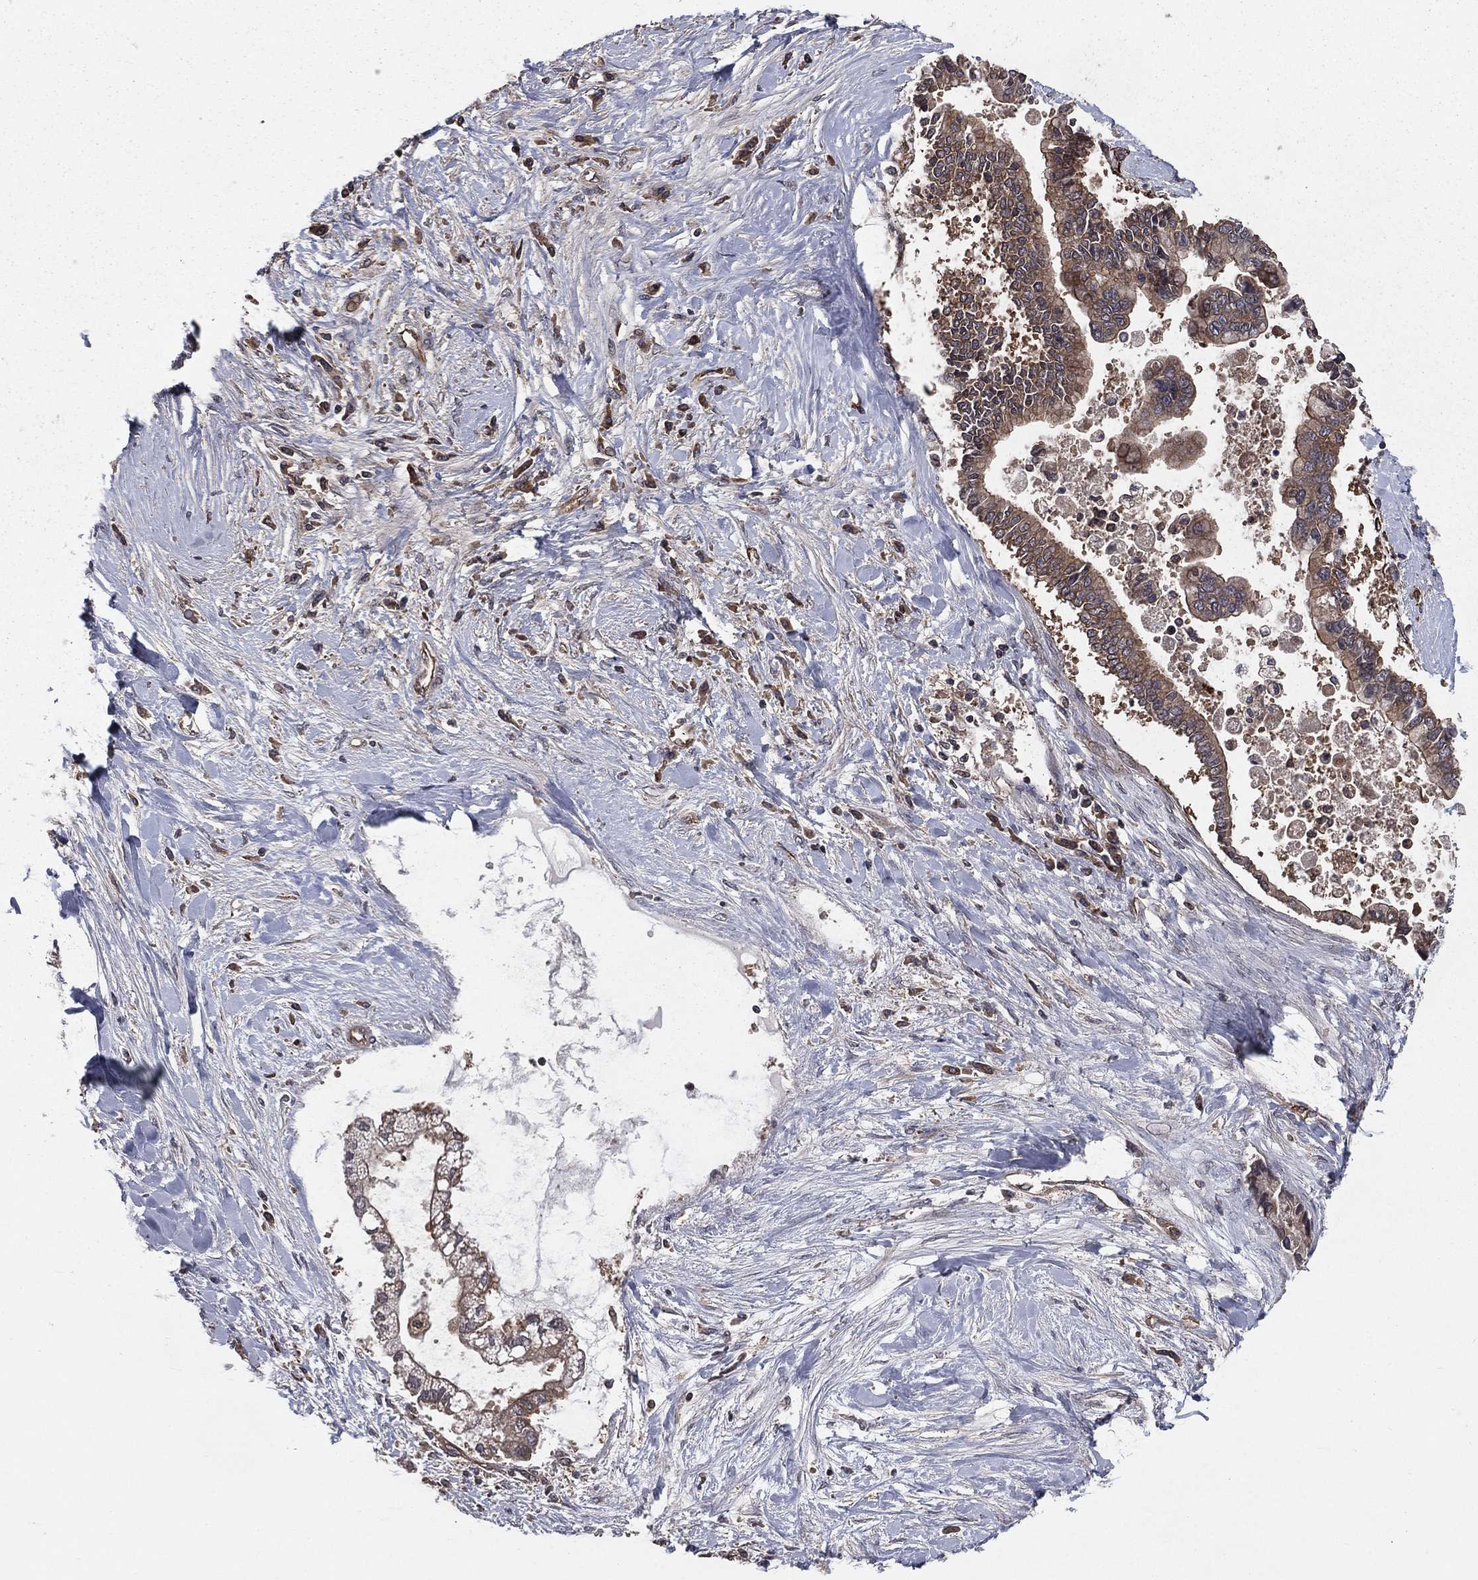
{"staining": {"intensity": "moderate", "quantity": ">75%", "location": "cytoplasmic/membranous"}, "tissue": "liver cancer", "cell_type": "Tumor cells", "image_type": "cancer", "snomed": [{"axis": "morphology", "description": "Cholangiocarcinoma"}, {"axis": "topography", "description": "Liver"}], "caption": "This micrograph demonstrates immunohistochemistry (IHC) staining of human liver cholangiocarcinoma, with medium moderate cytoplasmic/membranous expression in approximately >75% of tumor cells.", "gene": "CERT1", "patient": {"sex": "male", "age": 50}}